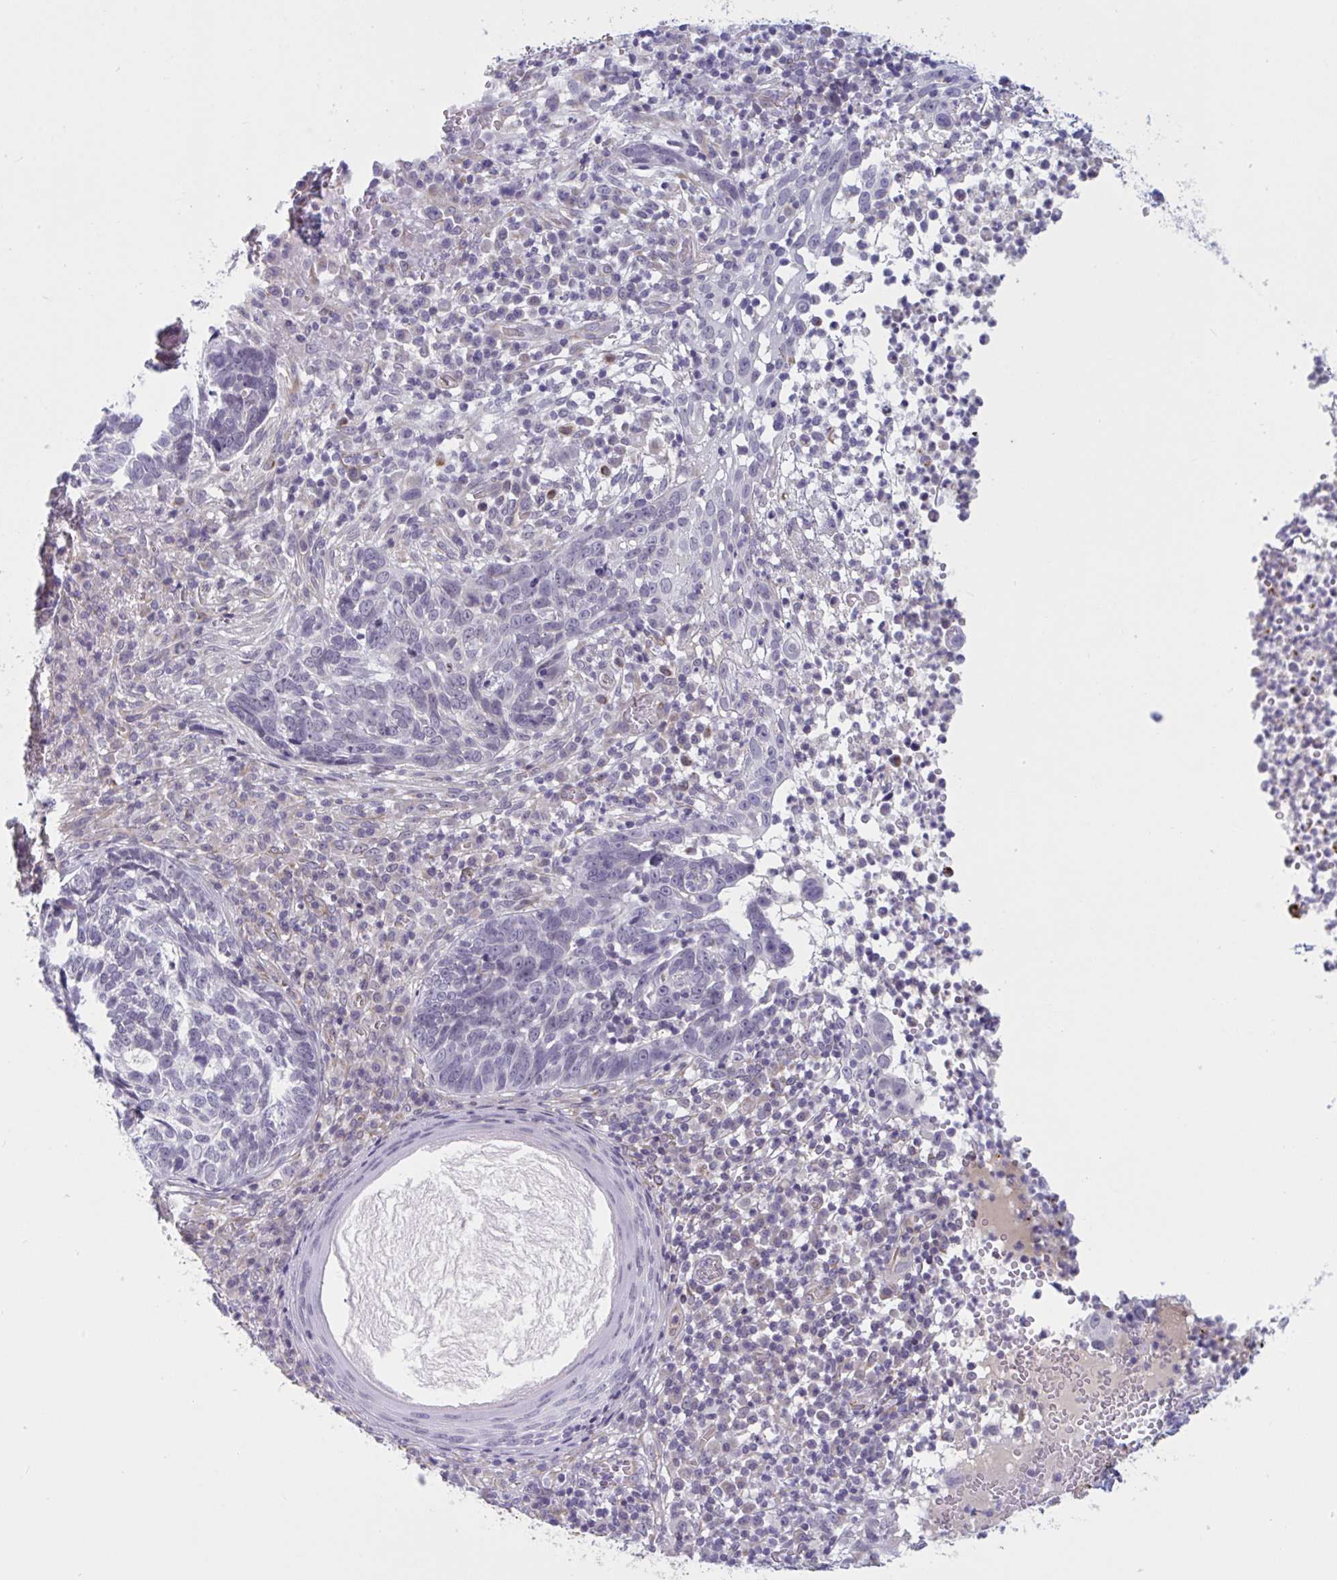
{"staining": {"intensity": "negative", "quantity": "none", "location": "none"}, "tissue": "skin cancer", "cell_type": "Tumor cells", "image_type": "cancer", "snomed": [{"axis": "morphology", "description": "Basal cell carcinoma"}, {"axis": "topography", "description": "Skin"}, {"axis": "topography", "description": "Skin of face"}], "caption": "A histopathology image of basal cell carcinoma (skin) stained for a protein displays no brown staining in tumor cells.", "gene": "OR1L3", "patient": {"sex": "female", "age": 95}}